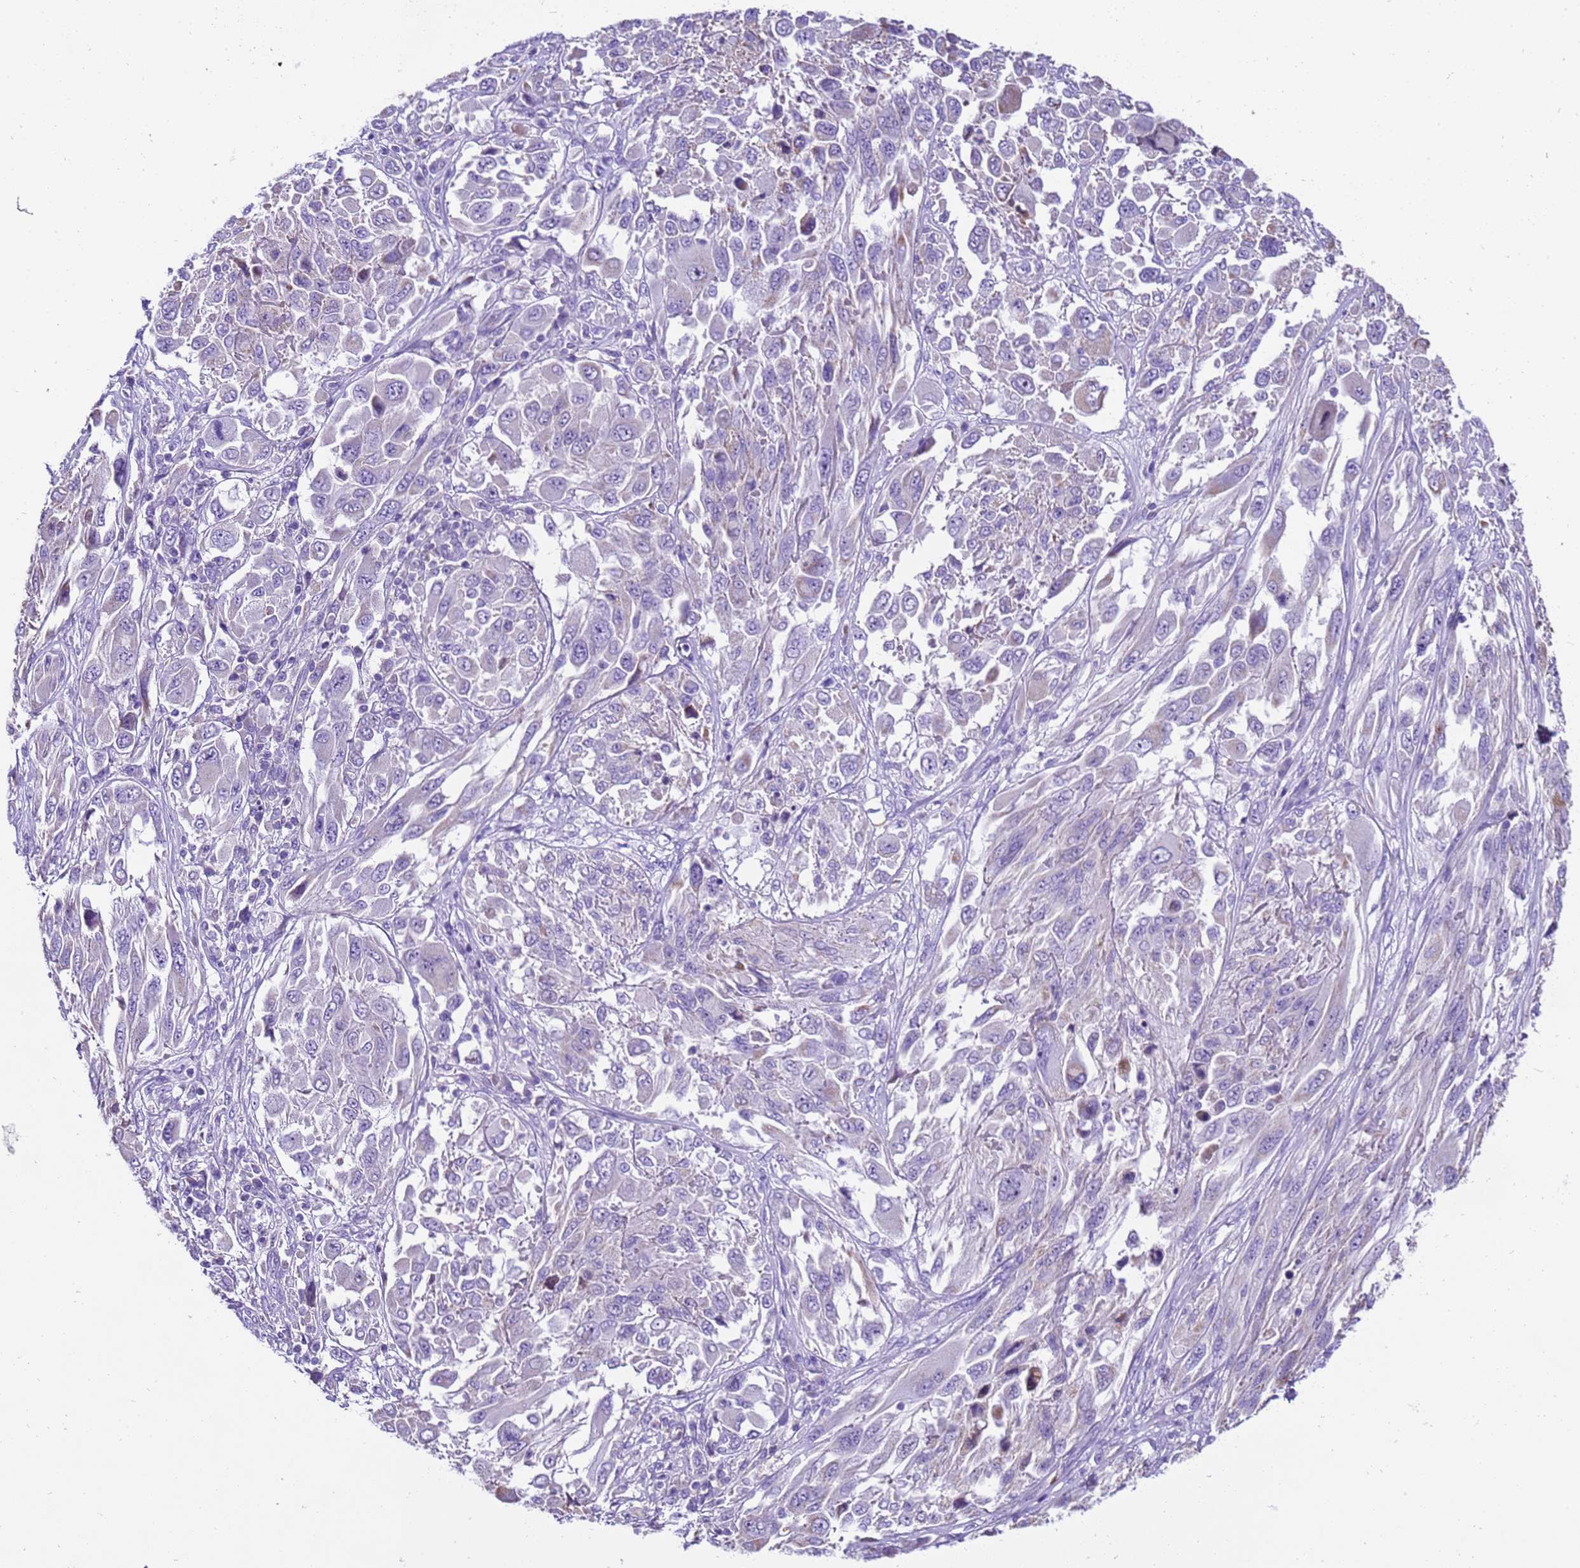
{"staining": {"intensity": "negative", "quantity": "none", "location": "none"}, "tissue": "melanoma", "cell_type": "Tumor cells", "image_type": "cancer", "snomed": [{"axis": "morphology", "description": "Malignant melanoma, NOS"}, {"axis": "topography", "description": "Skin"}], "caption": "The image displays no staining of tumor cells in melanoma.", "gene": "PIEZO2", "patient": {"sex": "female", "age": 91}}